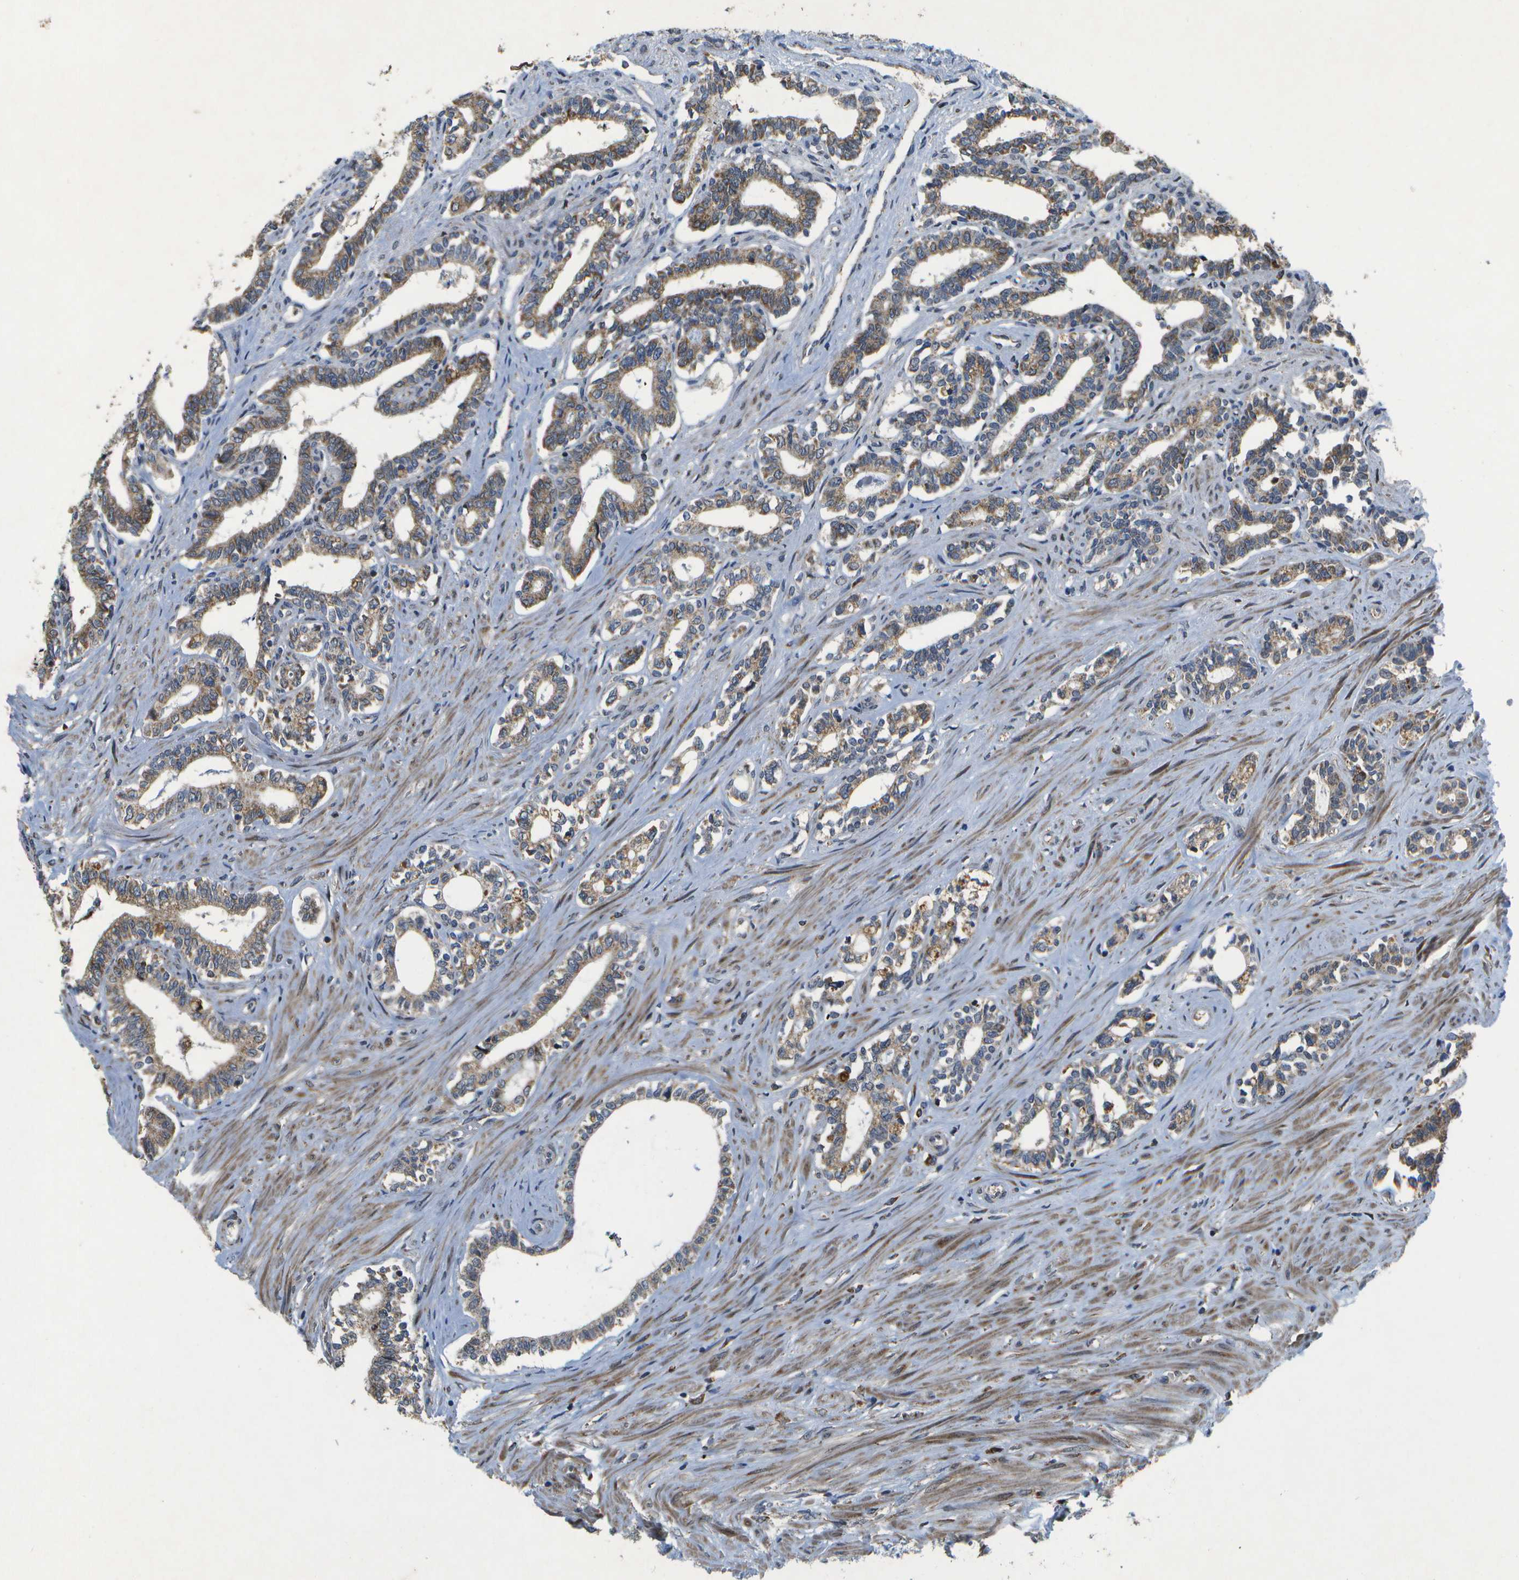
{"staining": {"intensity": "moderate", "quantity": ">75%", "location": "cytoplasmic/membranous"}, "tissue": "seminal vesicle", "cell_type": "Glandular cells", "image_type": "normal", "snomed": [{"axis": "morphology", "description": "Normal tissue, NOS"}, {"axis": "morphology", "description": "Adenocarcinoma, High grade"}, {"axis": "topography", "description": "Prostate"}, {"axis": "topography", "description": "Seminal veicle"}], "caption": "Brown immunohistochemical staining in unremarkable human seminal vesicle displays moderate cytoplasmic/membranous positivity in about >75% of glandular cells. (Stains: DAB in brown, nuclei in blue, Microscopy: brightfield microscopy at high magnification).", "gene": "HADHA", "patient": {"sex": "male", "age": 55}}